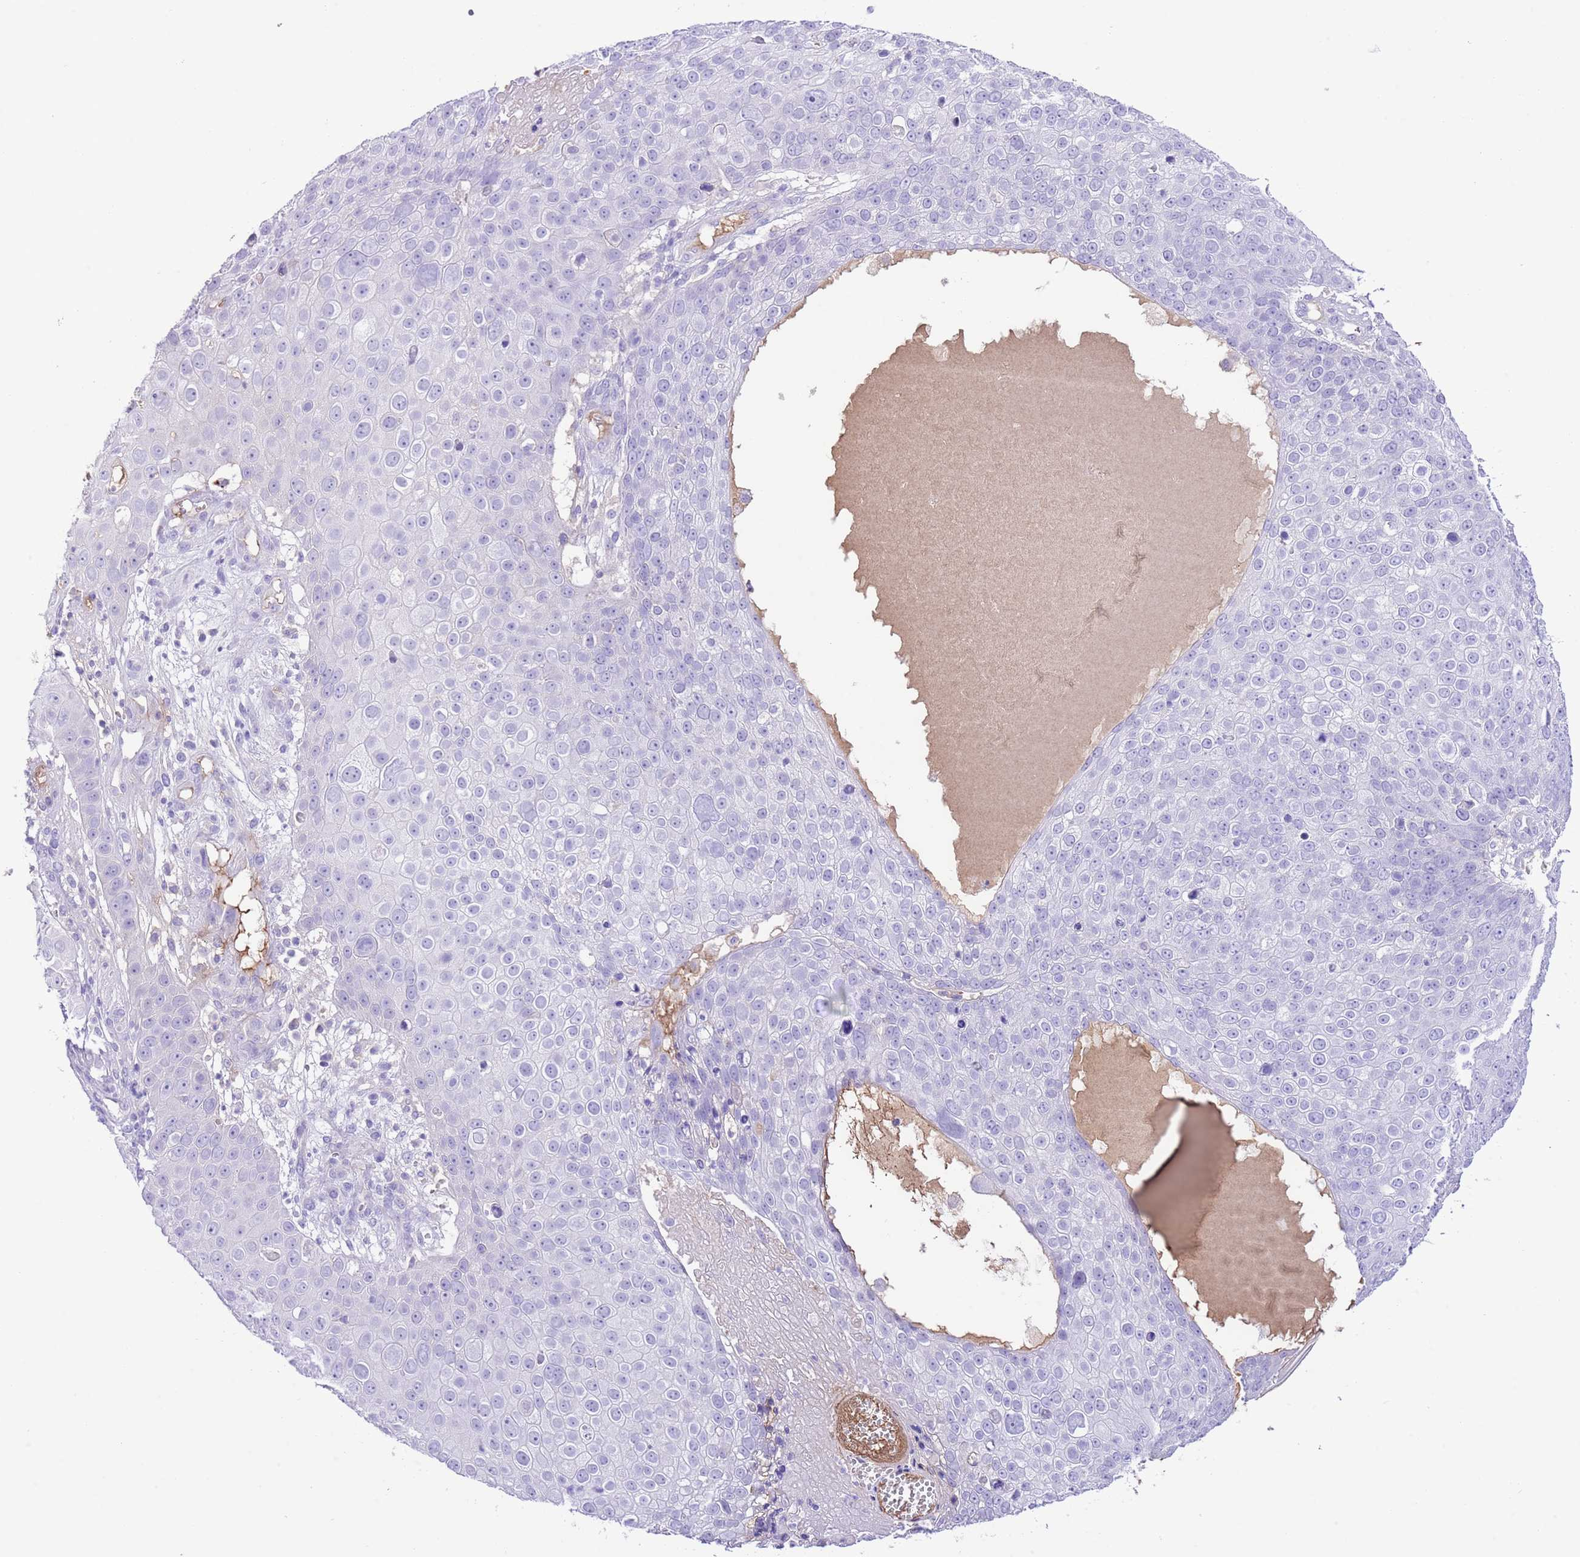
{"staining": {"intensity": "negative", "quantity": "none", "location": "none"}, "tissue": "skin cancer", "cell_type": "Tumor cells", "image_type": "cancer", "snomed": [{"axis": "morphology", "description": "Squamous cell carcinoma, NOS"}, {"axis": "topography", "description": "Skin"}], "caption": "DAB immunohistochemical staining of human squamous cell carcinoma (skin) demonstrates no significant positivity in tumor cells.", "gene": "IGF1", "patient": {"sex": "male", "age": 71}}